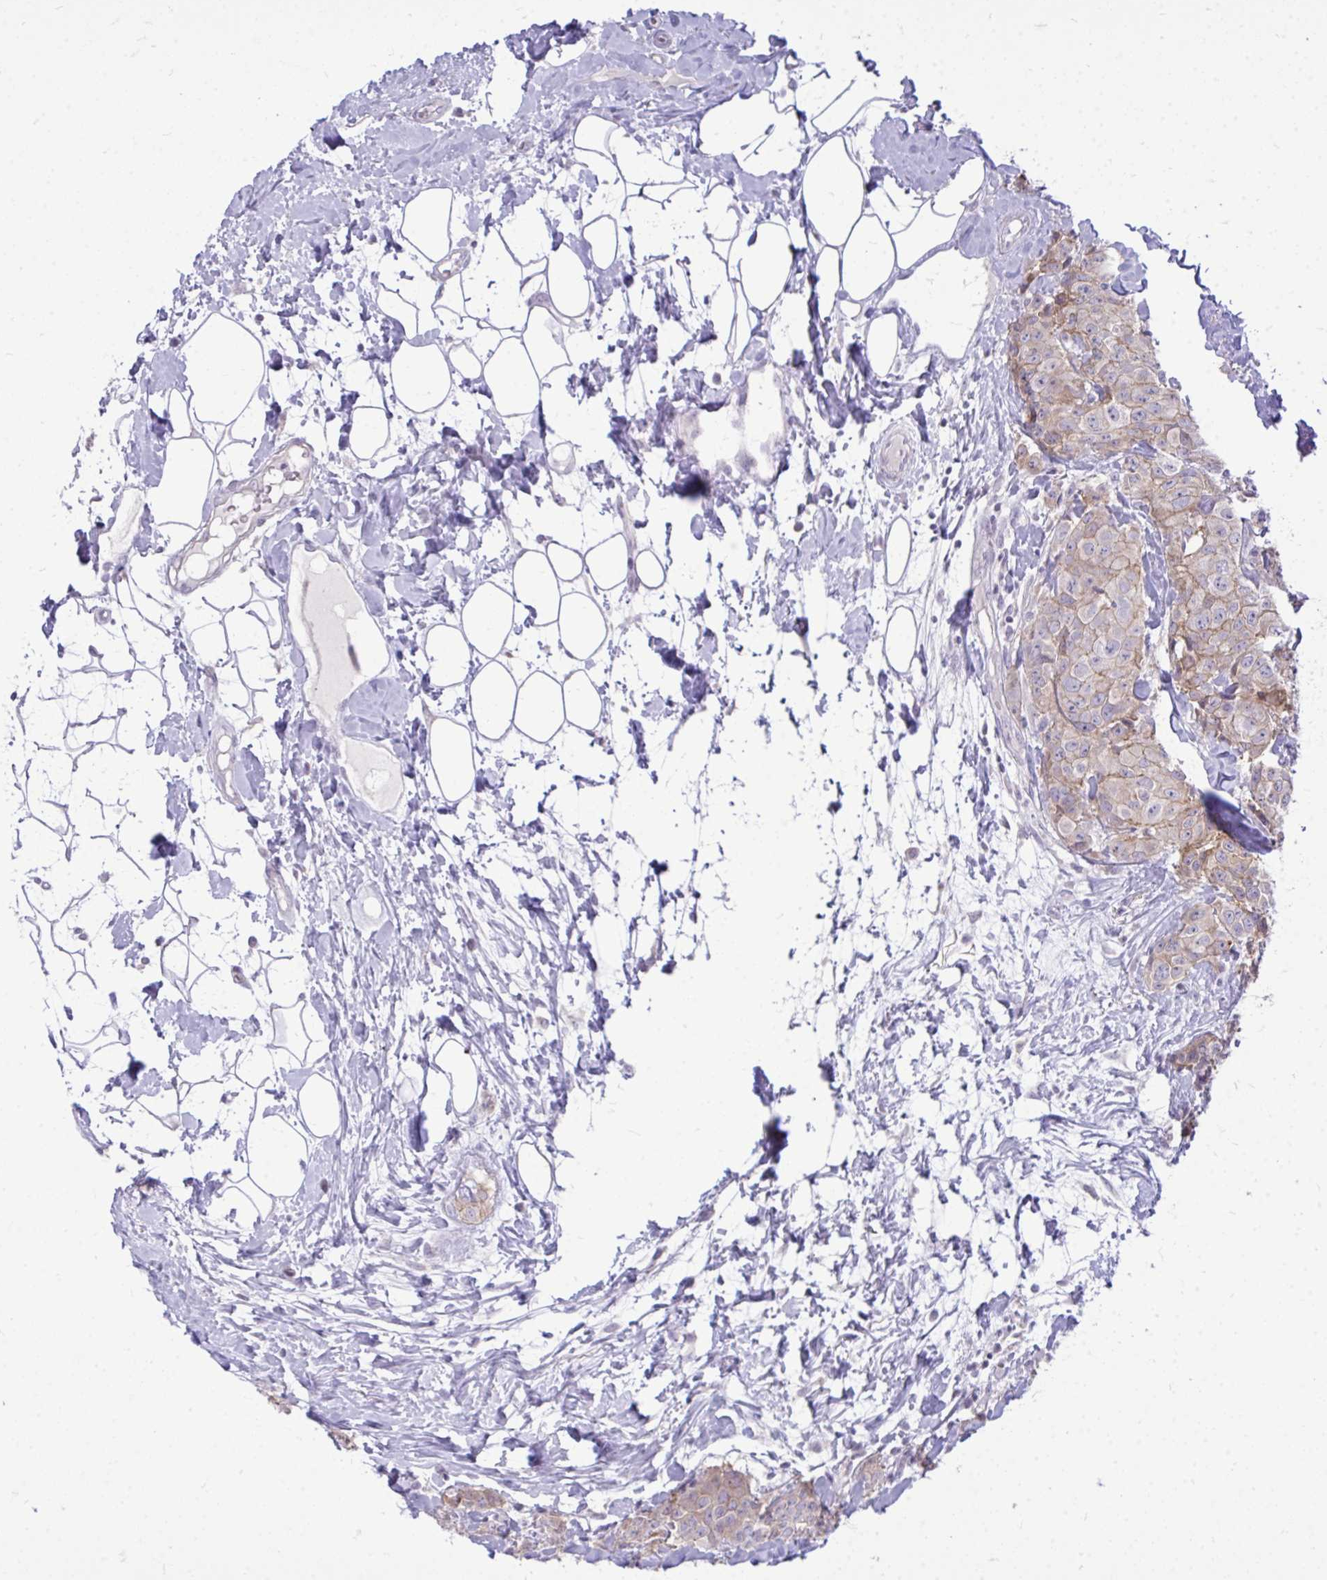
{"staining": {"intensity": "weak", "quantity": "25%-75%", "location": "cytoplasmic/membranous"}, "tissue": "breast cancer", "cell_type": "Tumor cells", "image_type": "cancer", "snomed": [{"axis": "morphology", "description": "Duct carcinoma"}, {"axis": "topography", "description": "Breast"}], "caption": "DAB immunohistochemical staining of human breast cancer reveals weak cytoplasmic/membranous protein positivity in approximately 25%-75% of tumor cells.", "gene": "SPTBN2", "patient": {"sex": "female", "age": 43}}